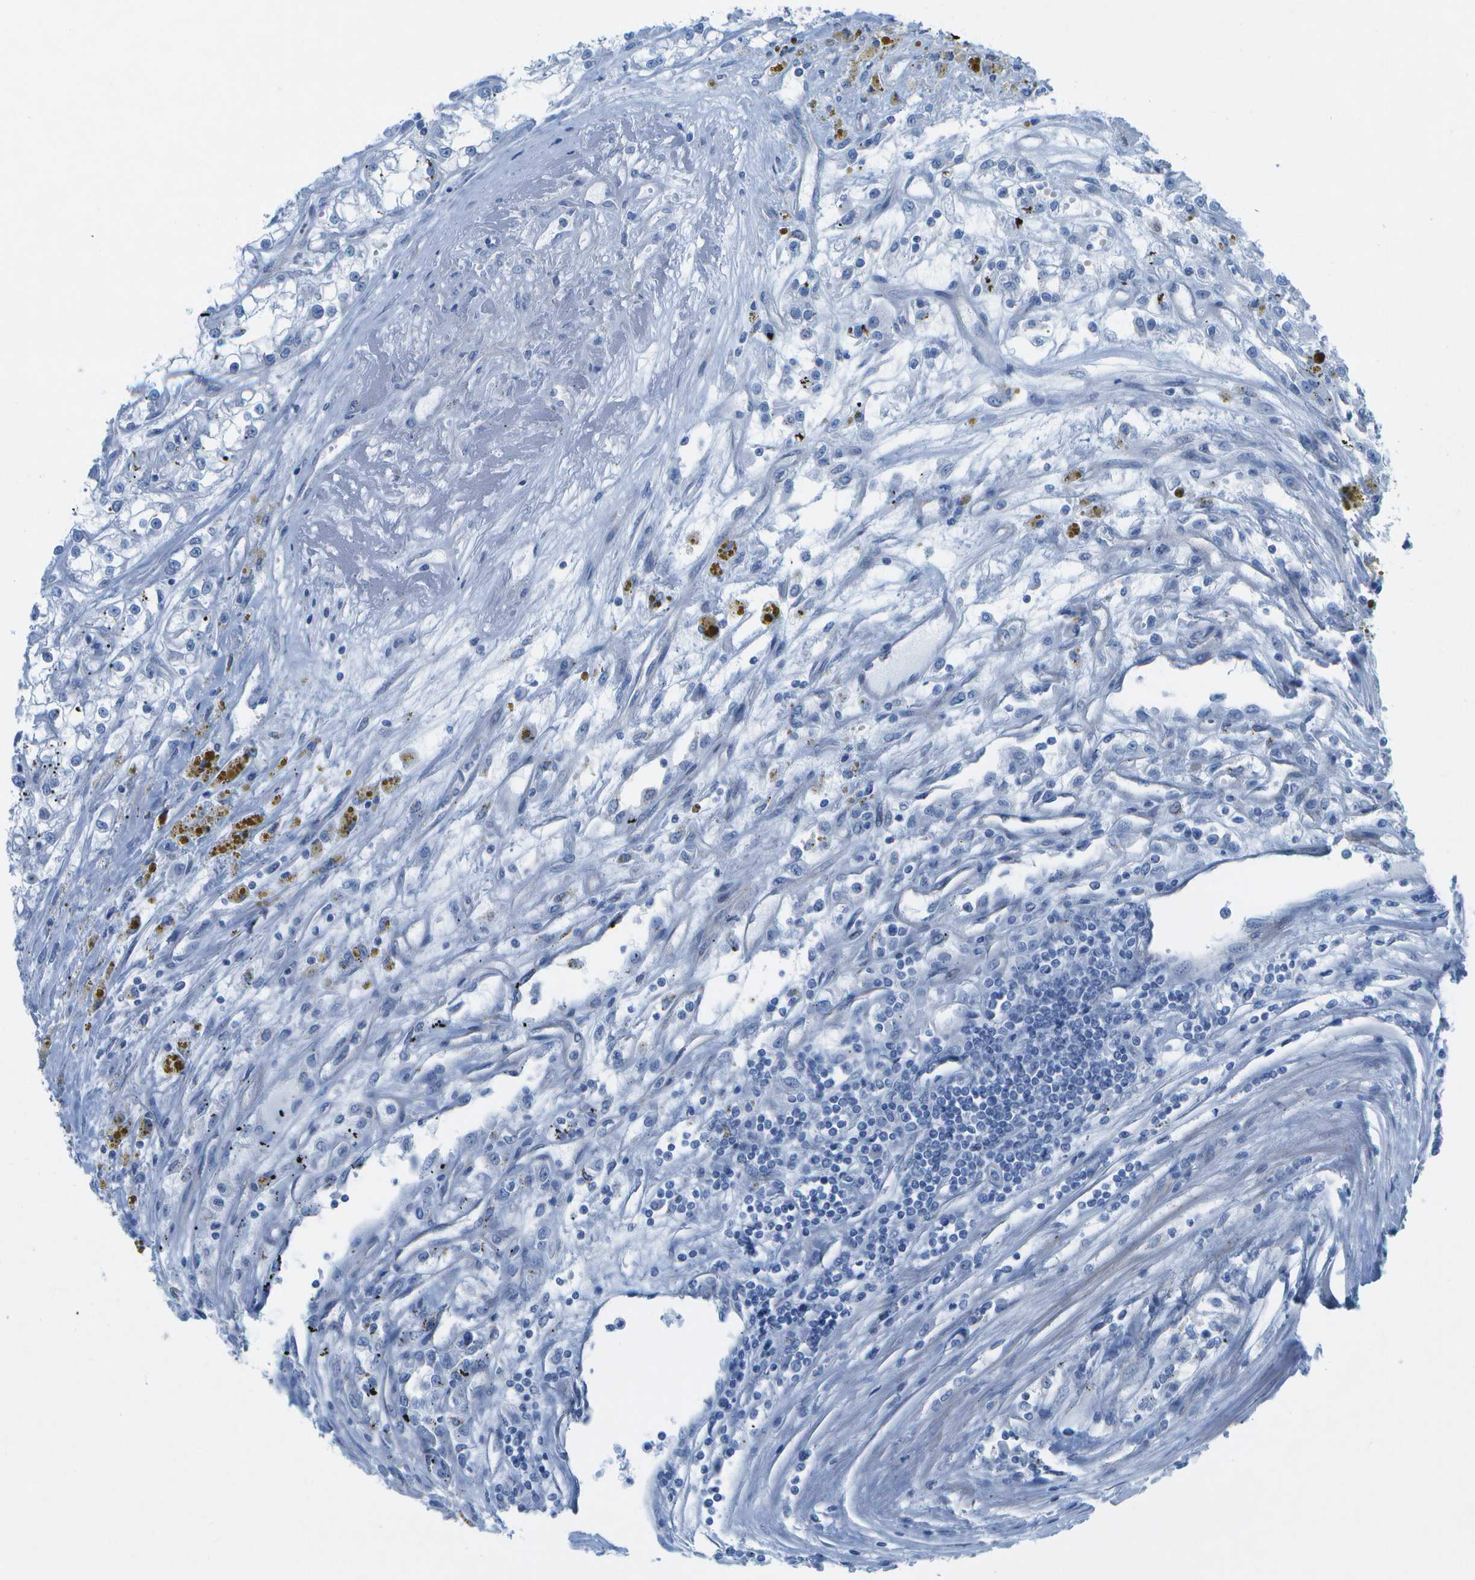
{"staining": {"intensity": "negative", "quantity": "none", "location": "none"}, "tissue": "renal cancer", "cell_type": "Tumor cells", "image_type": "cancer", "snomed": [{"axis": "morphology", "description": "Adenocarcinoma, NOS"}, {"axis": "topography", "description": "Kidney"}], "caption": "Adenocarcinoma (renal) was stained to show a protein in brown. There is no significant staining in tumor cells.", "gene": "SORBS3", "patient": {"sex": "female", "age": 52}}